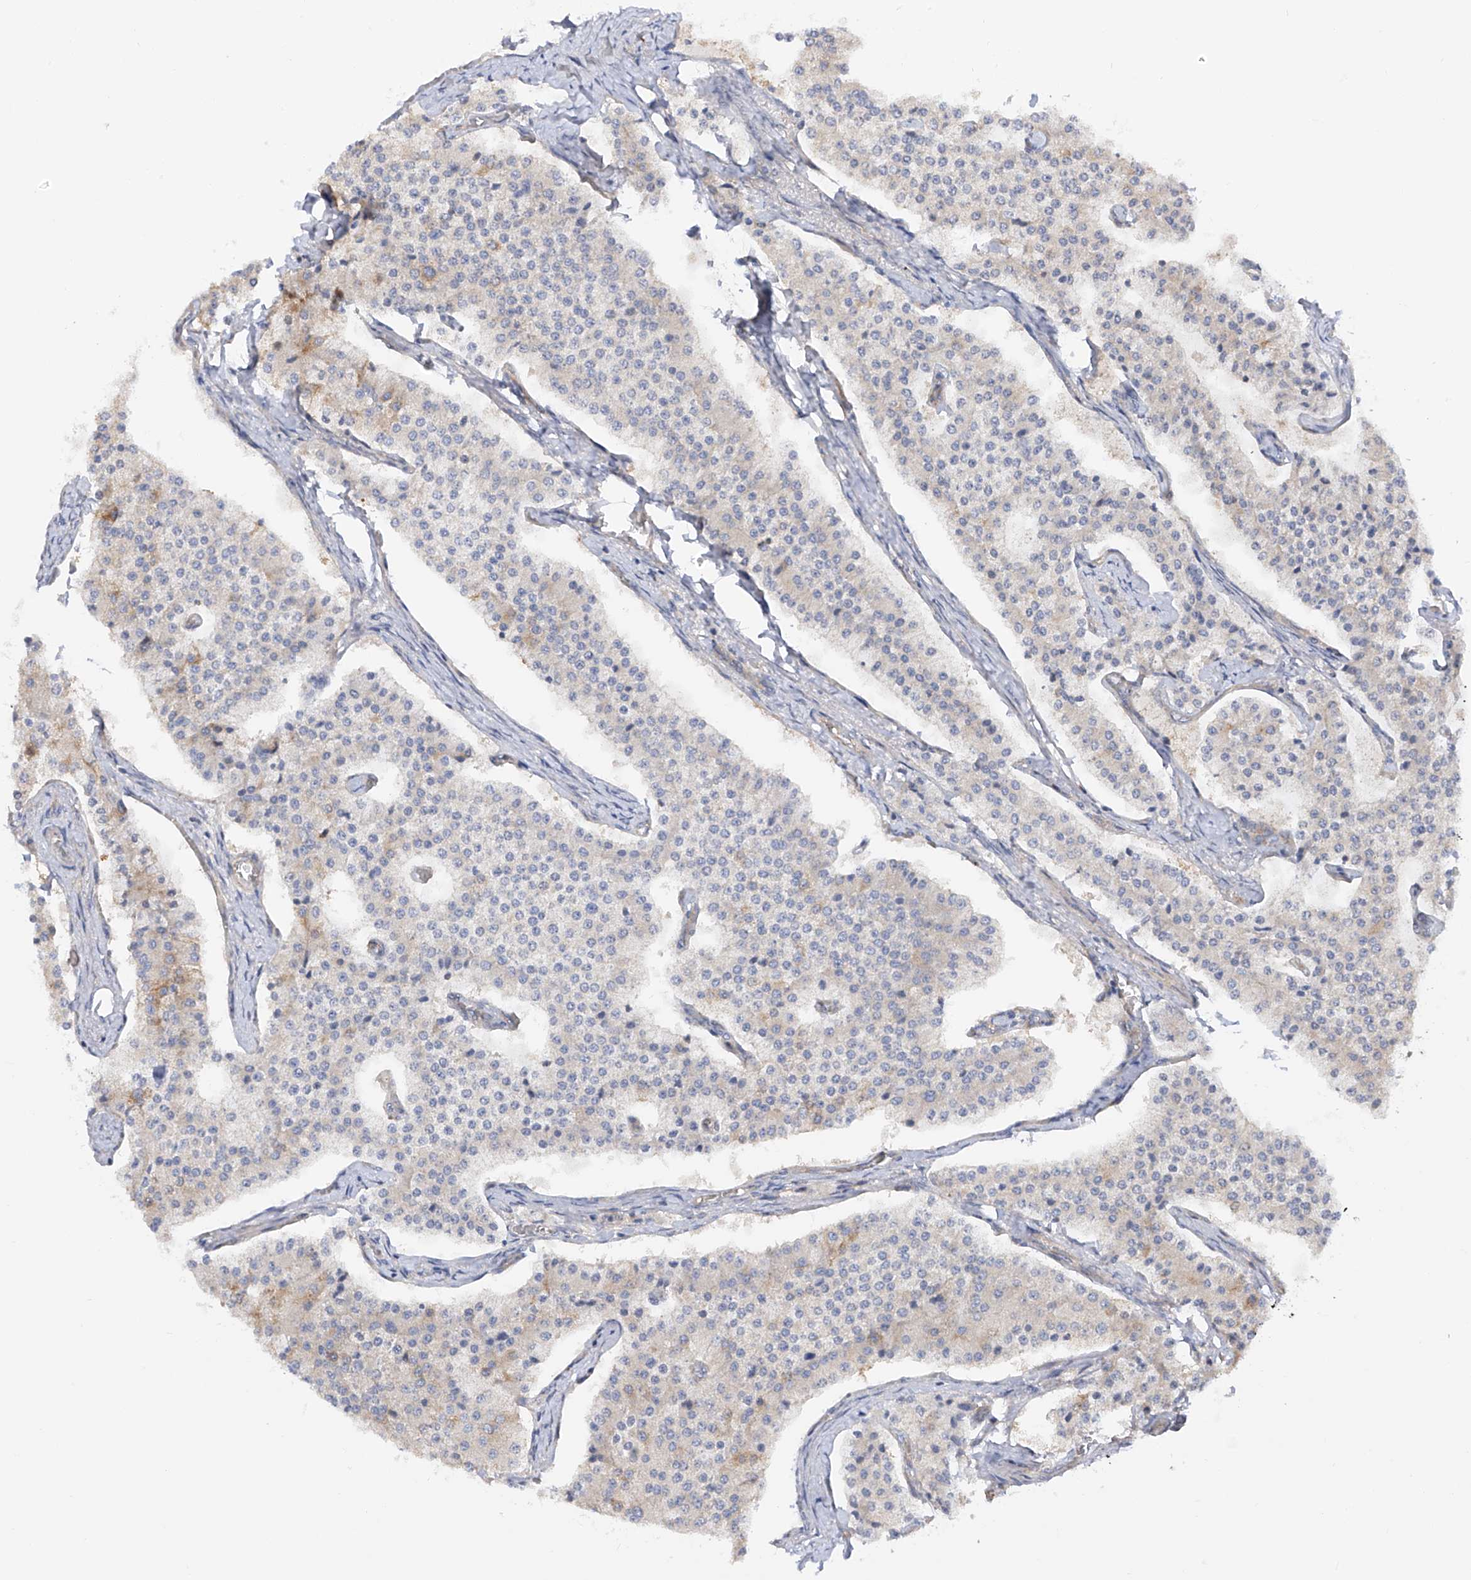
{"staining": {"intensity": "negative", "quantity": "none", "location": "none"}, "tissue": "carcinoid", "cell_type": "Tumor cells", "image_type": "cancer", "snomed": [{"axis": "morphology", "description": "Carcinoid, malignant, NOS"}, {"axis": "topography", "description": "Colon"}], "caption": "Protein analysis of malignant carcinoid shows no significant expression in tumor cells.", "gene": "LCA5", "patient": {"sex": "female", "age": 52}}